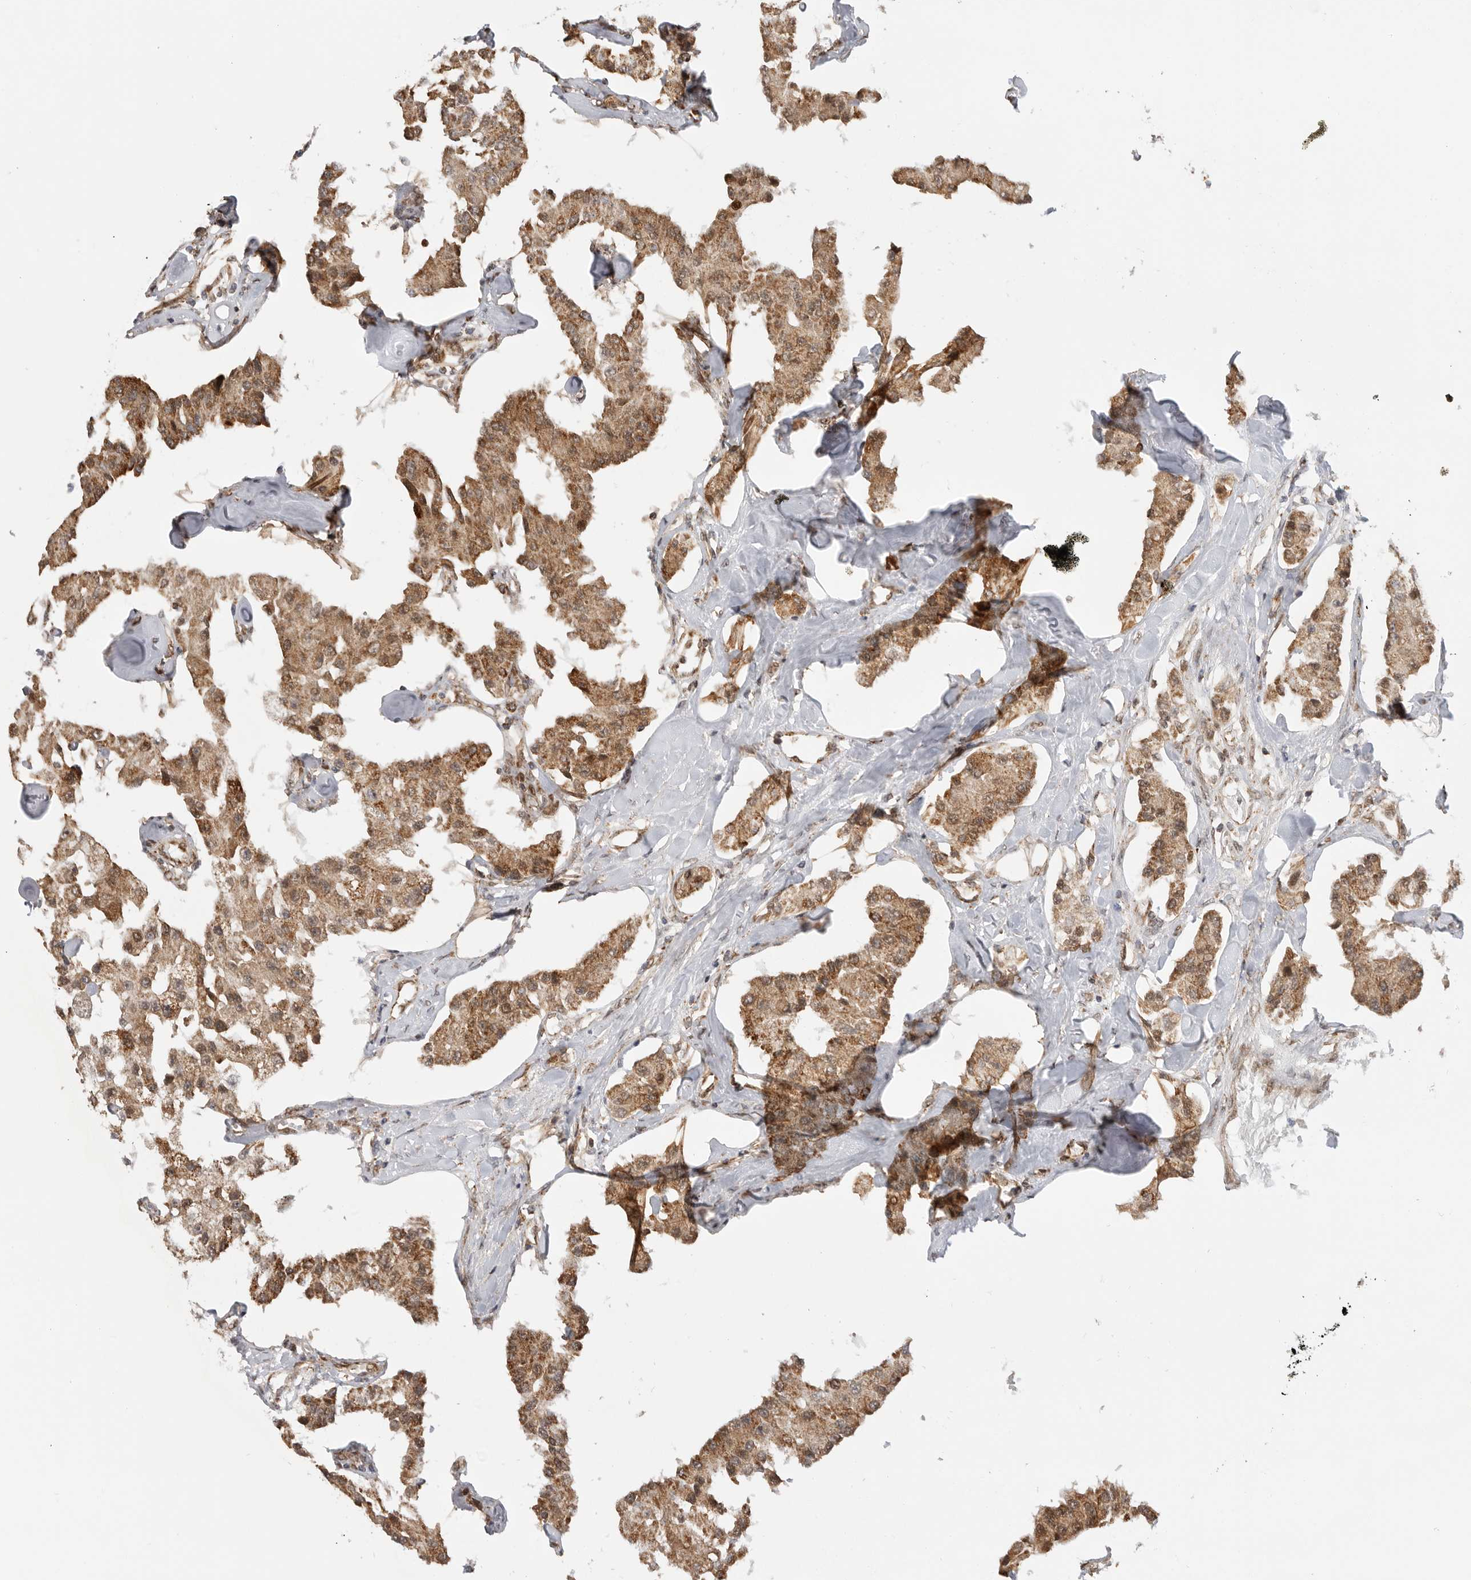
{"staining": {"intensity": "moderate", "quantity": ">75%", "location": "cytoplasmic/membranous"}, "tissue": "carcinoid", "cell_type": "Tumor cells", "image_type": "cancer", "snomed": [{"axis": "morphology", "description": "Carcinoid, malignant, NOS"}, {"axis": "topography", "description": "Pancreas"}], "caption": "The immunohistochemical stain highlights moderate cytoplasmic/membranous expression in tumor cells of malignant carcinoid tissue. (DAB IHC with brightfield microscopy, high magnification).", "gene": "DCAF8", "patient": {"sex": "male", "age": 41}}